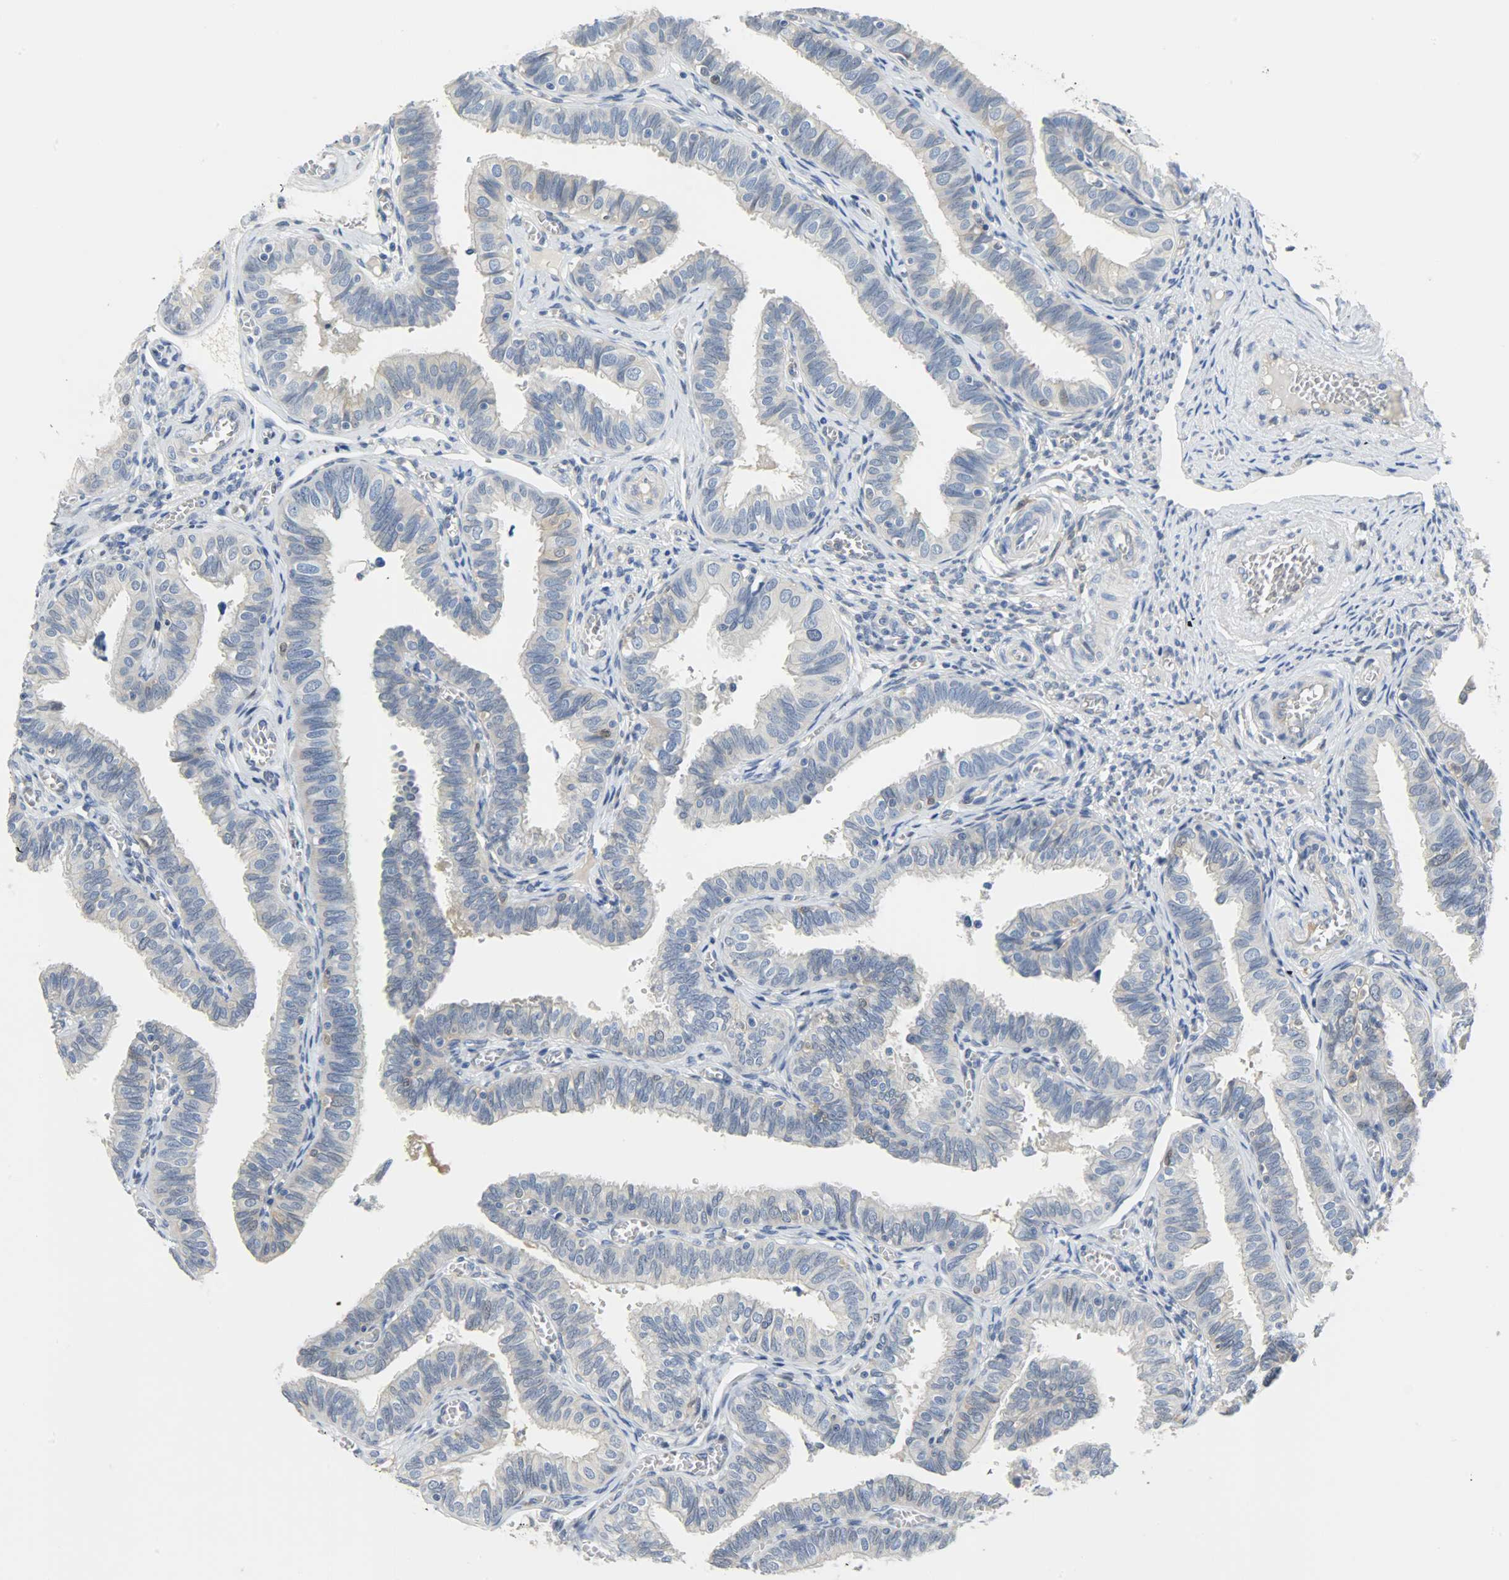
{"staining": {"intensity": "negative", "quantity": "none", "location": "none"}, "tissue": "fallopian tube", "cell_type": "Glandular cells", "image_type": "normal", "snomed": [{"axis": "morphology", "description": "Normal tissue, NOS"}, {"axis": "topography", "description": "Fallopian tube"}], "caption": "Unremarkable fallopian tube was stained to show a protein in brown. There is no significant expression in glandular cells. (Brightfield microscopy of DAB immunohistochemistry at high magnification).", "gene": "EIF4EBP1", "patient": {"sex": "female", "age": 46}}